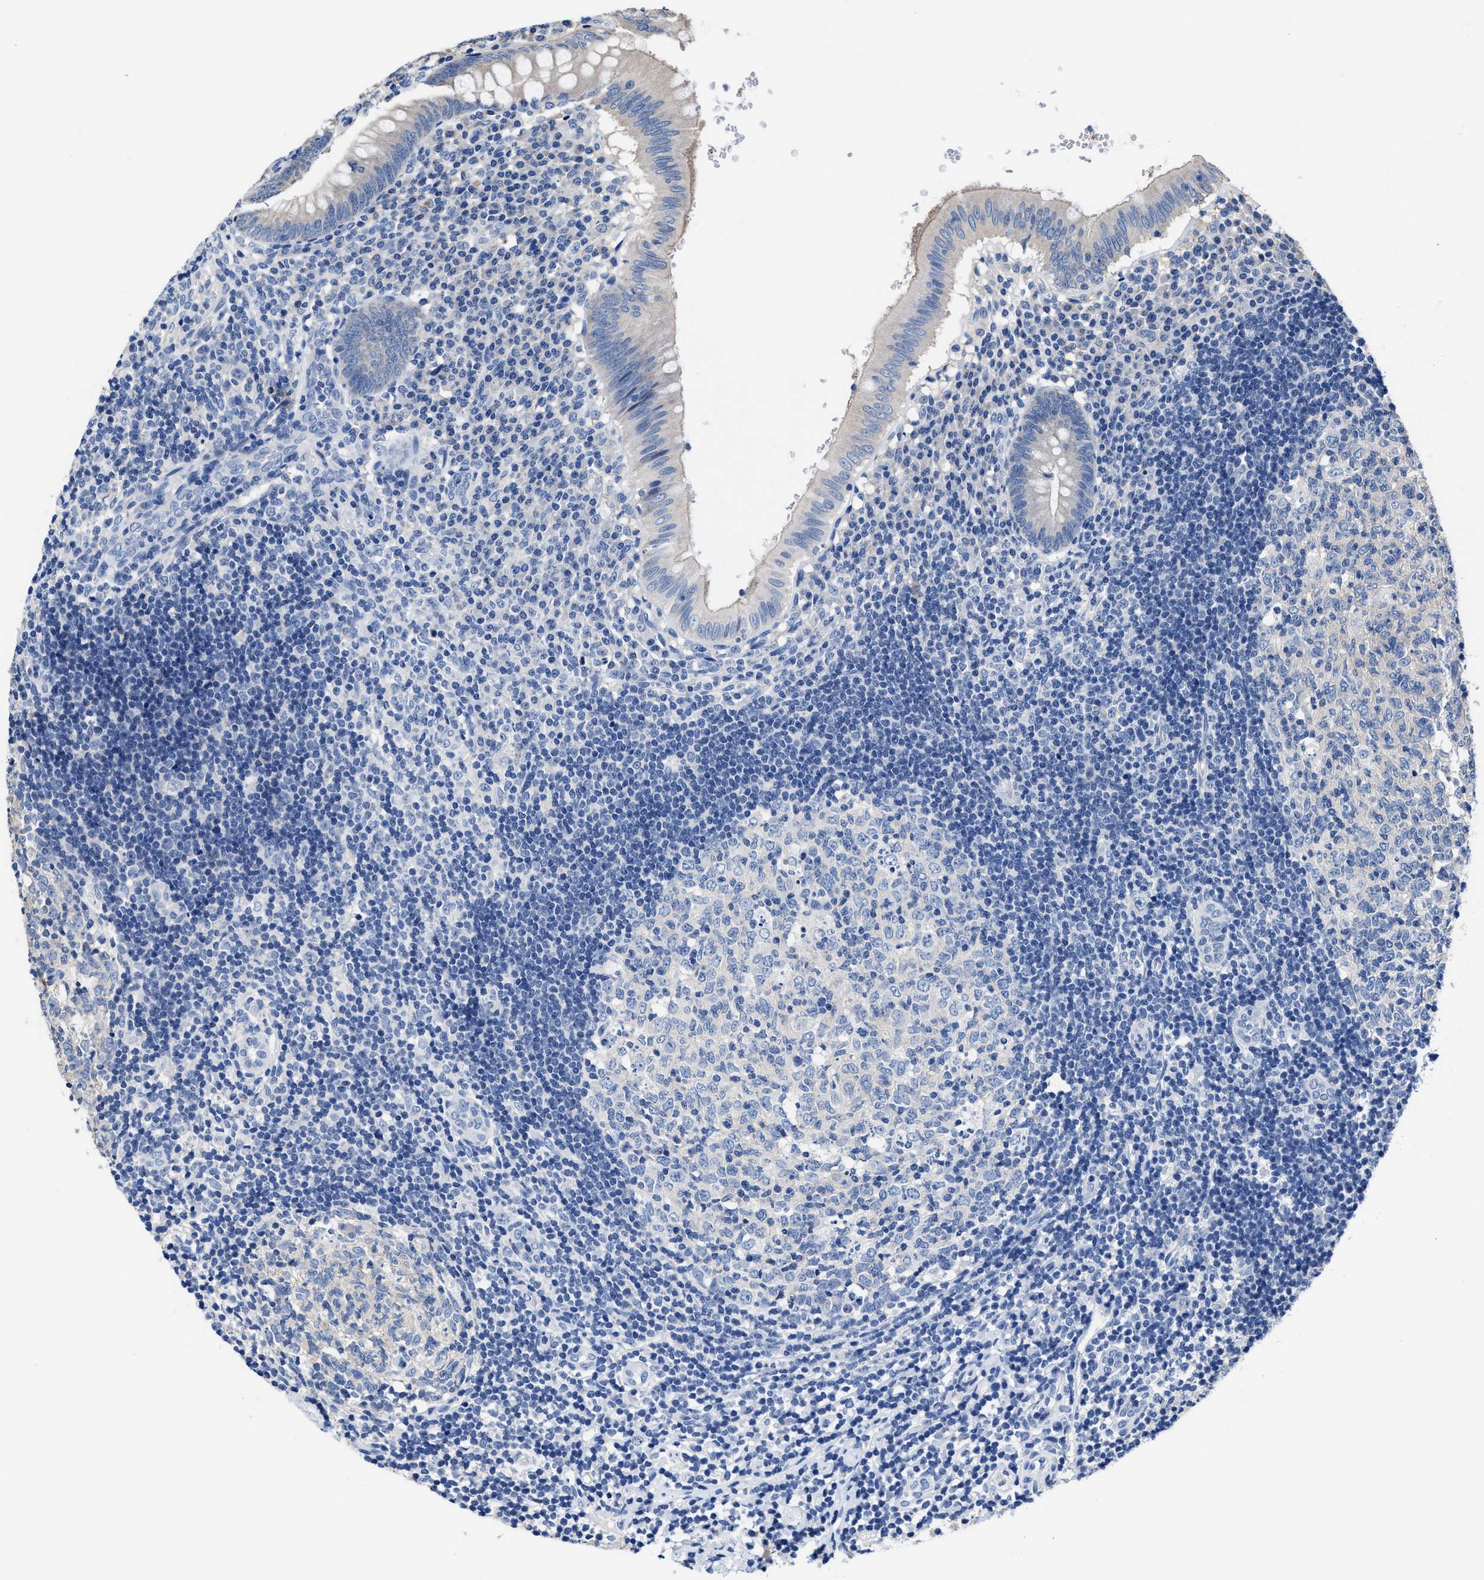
{"staining": {"intensity": "negative", "quantity": "none", "location": "none"}, "tissue": "appendix", "cell_type": "Glandular cells", "image_type": "normal", "snomed": [{"axis": "morphology", "description": "Normal tissue, NOS"}, {"axis": "topography", "description": "Appendix"}], "caption": "Protein analysis of normal appendix displays no significant positivity in glandular cells.", "gene": "HOOK1", "patient": {"sex": "male", "age": 8}}